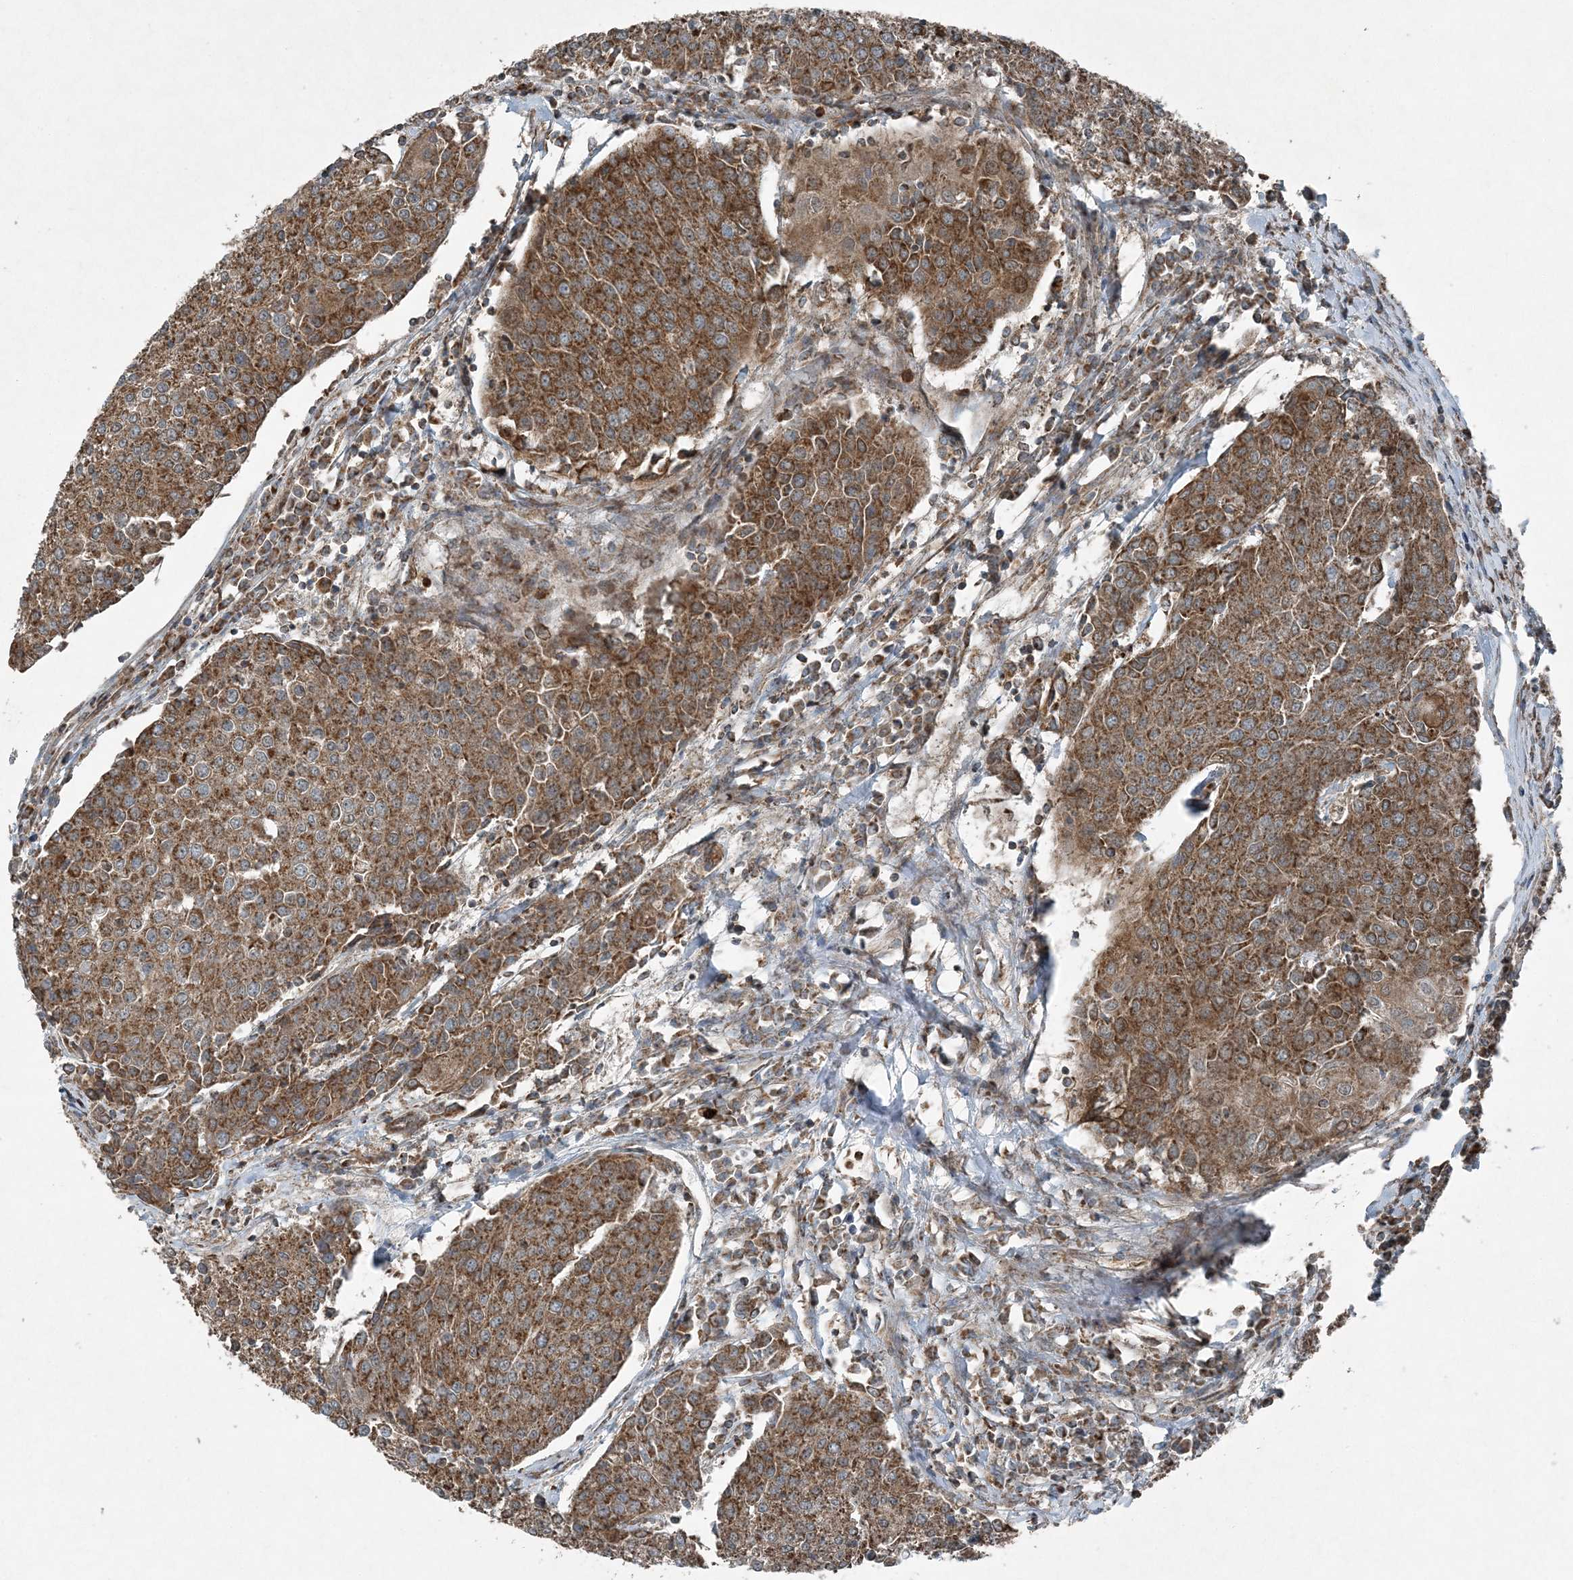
{"staining": {"intensity": "strong", "quantity": ">75%", "location": "cytoplasmic/membranous"}, "tissue": "urothelial cancer", "cell_type": "Tumor cells", "image_type": "cancer", "snomed": [{"axis": "morphology", "description": "Urothelial carcinoma, High grade"}, {"axis": "topography", "description": "Urinary bladder"}], "caption": "The micrograph exhibits a brown stain indicating the presence of a protein in the cytoplasmic/membranous of tumor cells in high-grade urothelial carcinoma.", "gene": "COPS7B", "patient": {"sex": "female", "age": 85}}